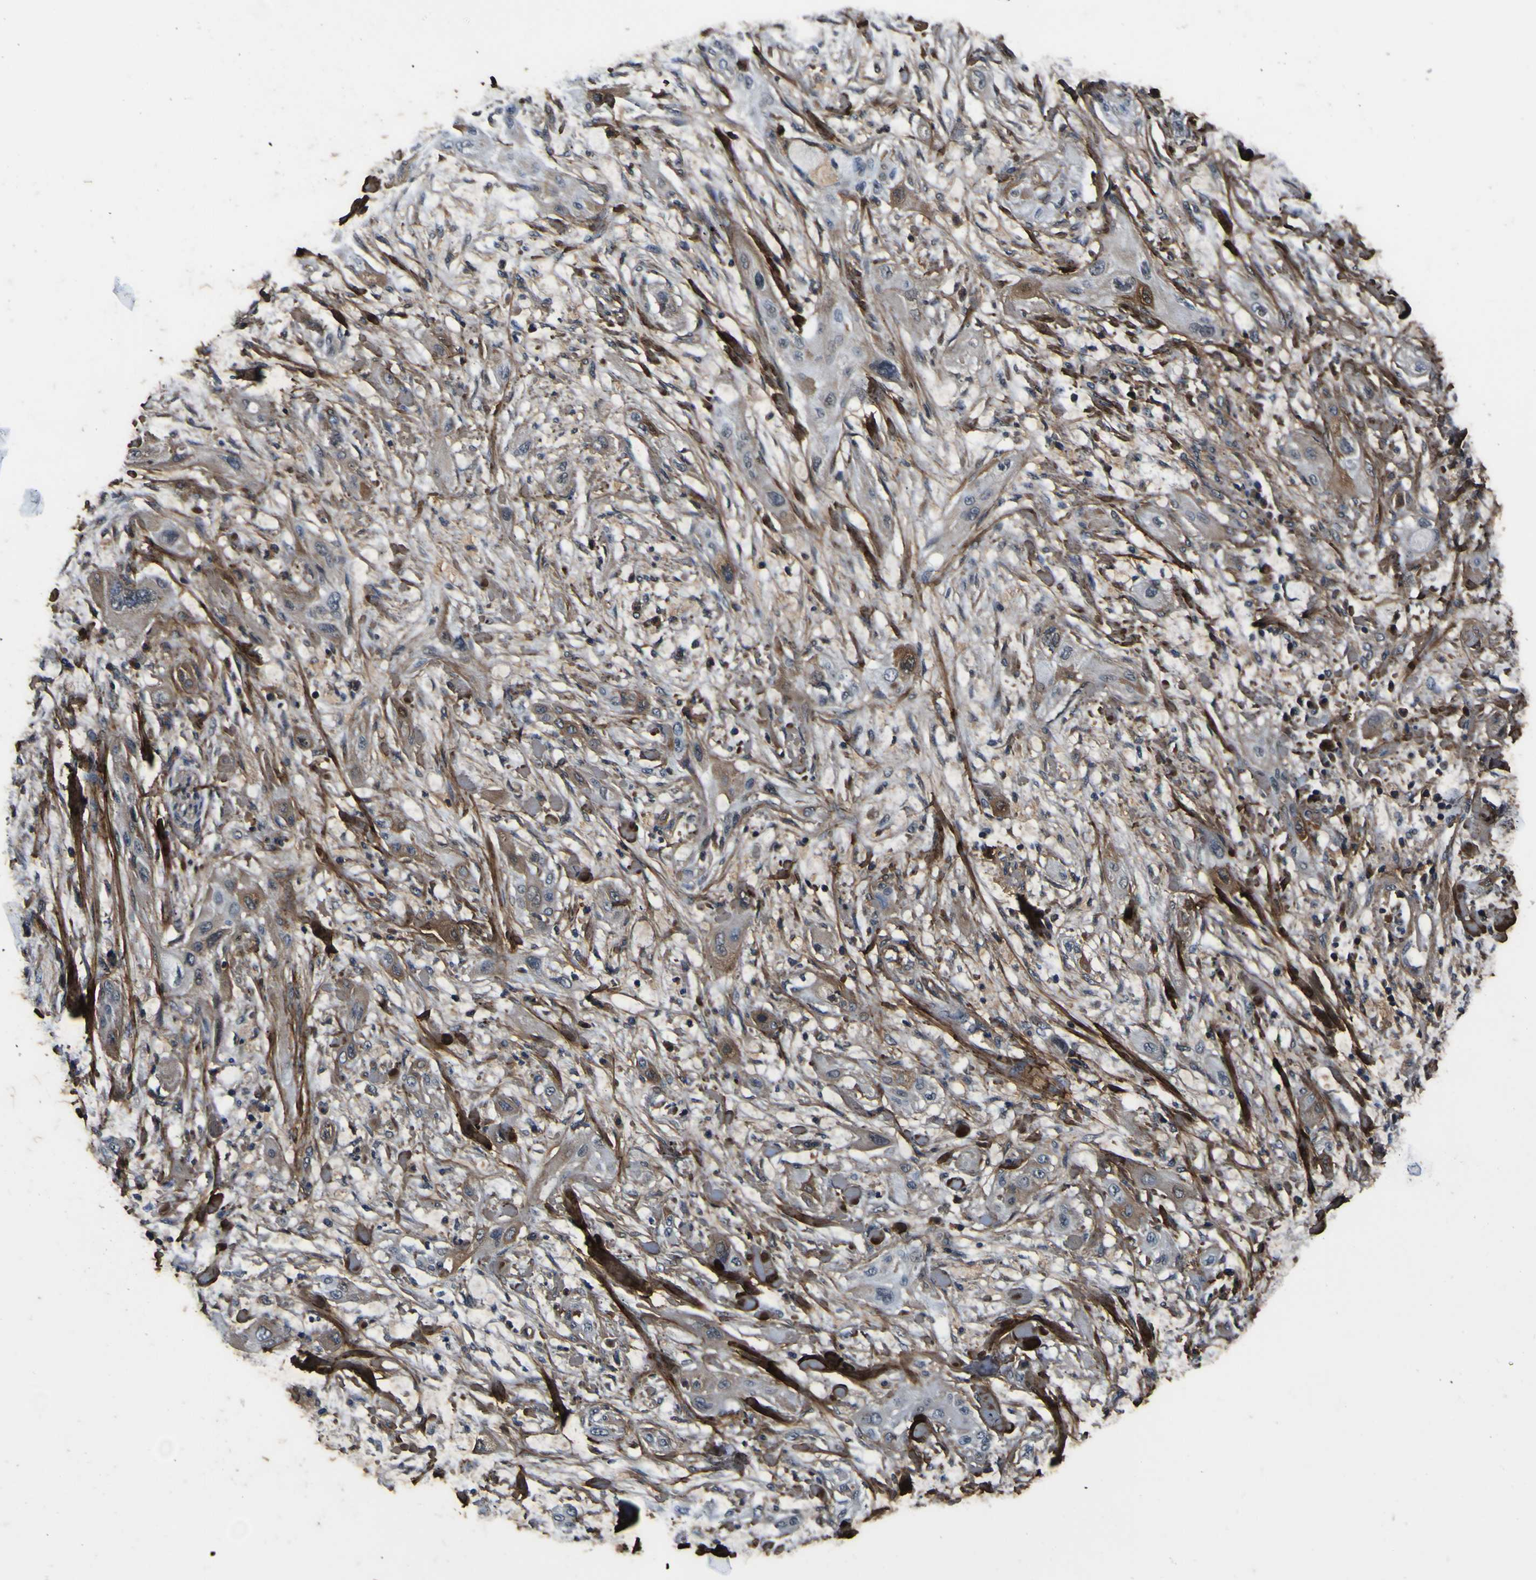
{"staining": {"intensity": "weak", "quantity": "25%-75%", "location": "cytoplasmic/membranous,nuclear"}, "tissue": "lung cancer", "cell_type": "Tumor cells", "image_type": "cancer", "snomed": [{"axis": "morphology", "description": "Squamous cell carcinoma, NOS"}, {"axis": "topography", "description": "Lung"}], "caption": "The photomicrograph displays a brown stain indicating the presence of a protein in the cytoplasmic/membranous and nuclear of tumor cells in lung squamous cell carcinoma. Using DAB (brown) and hematoxylin (blue) stains, captured at high magnification using brightfield microscopy.", "gene": "POSTN", "patient": {"sex": "female", "age": 47}}